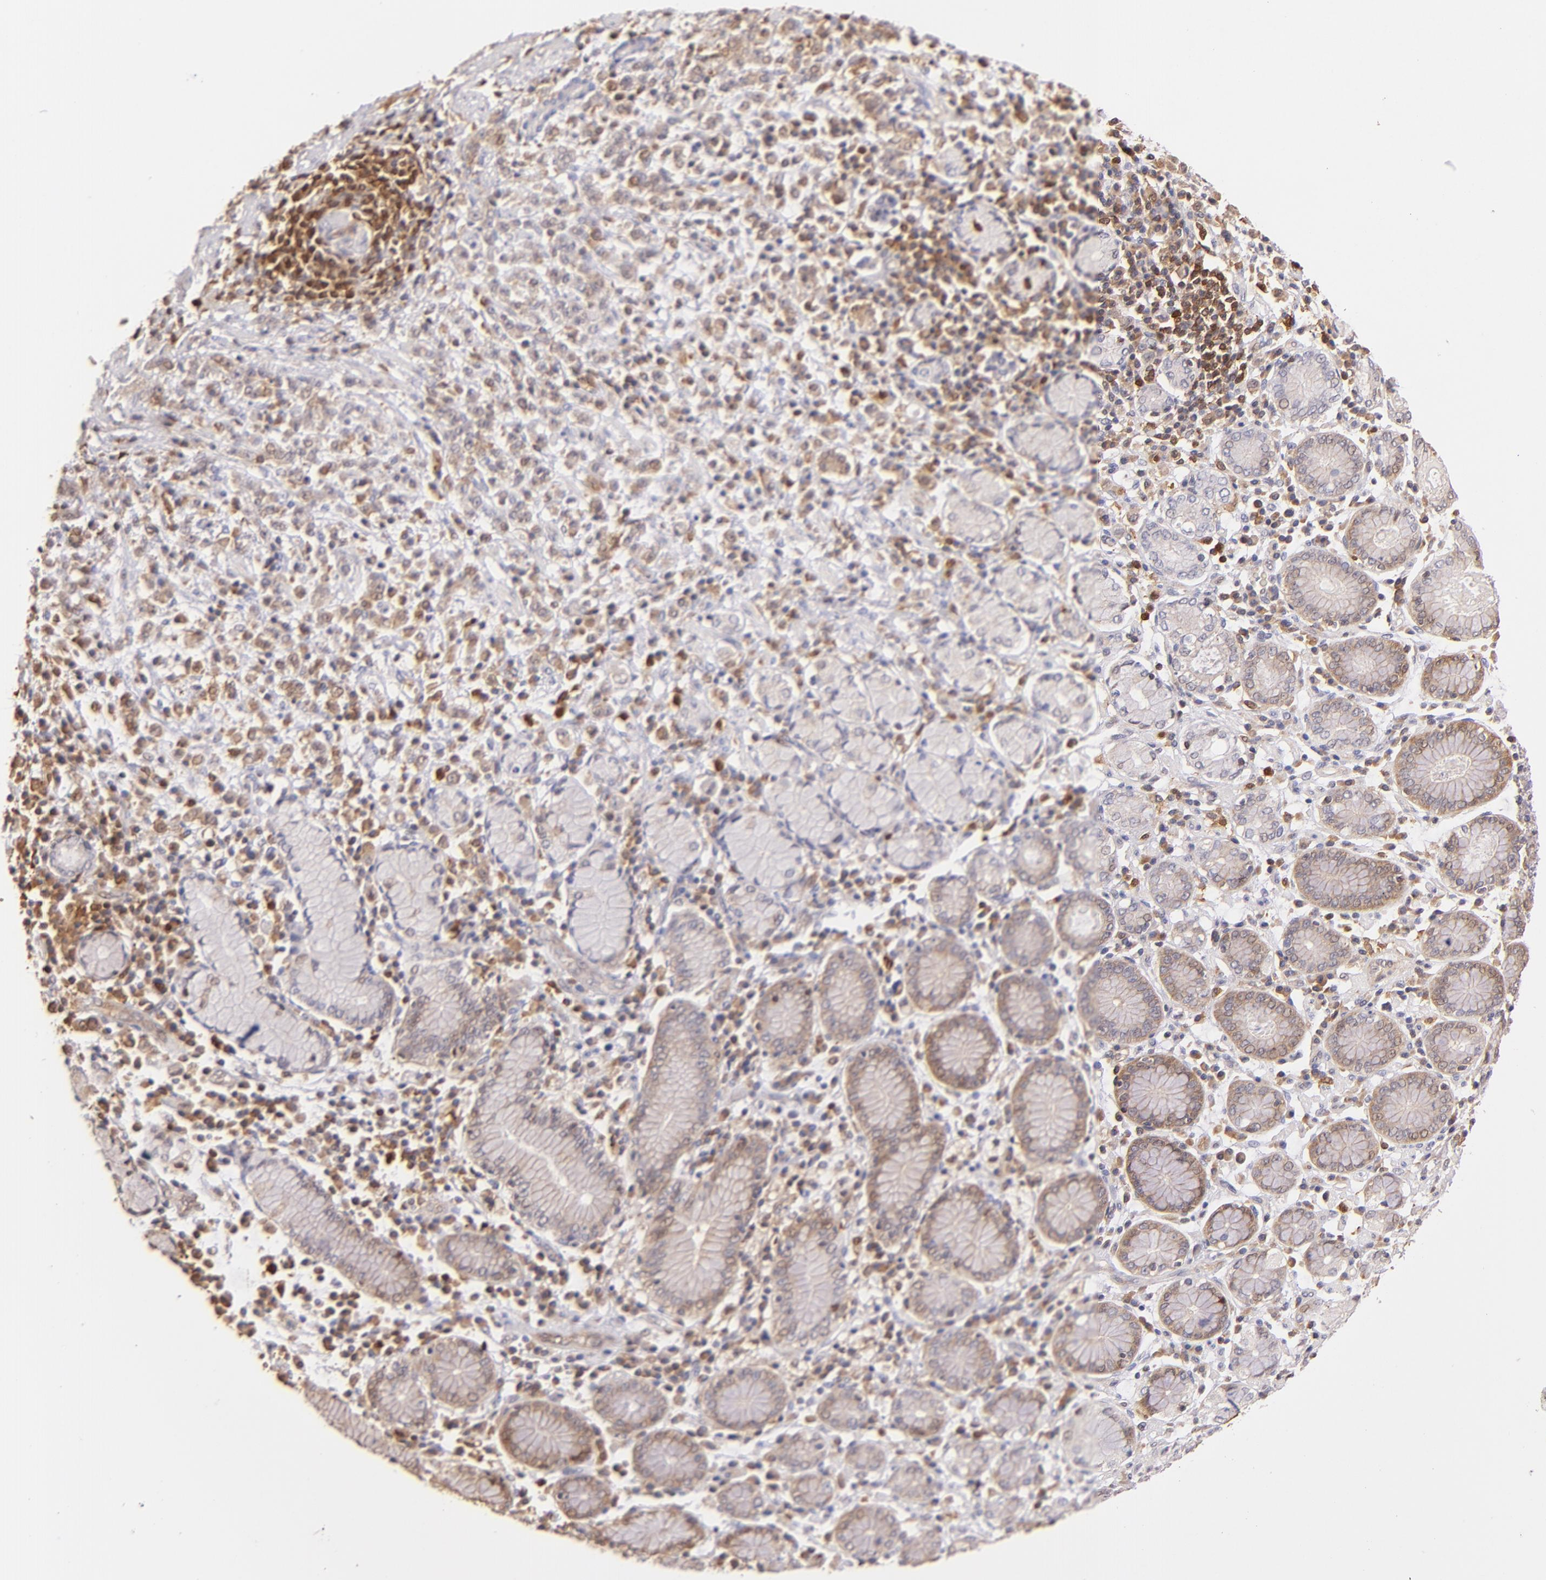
{"staining": {"intensity": "weak", "quantity": ">75%", "location": "cytoplasmic/membranous"}, "tissue": "stomach cancer", "cell_type": "Tumor cells", "image_type": "cancer", "snomed": [{"axis": "morphology", "description": "Adenocarcinoma, NOS"}, {"axis": "topography", "description": "Stomach, lower"}], "caption": "Human adenocarcinoma (stomach) stained with a brown dye displays weak cytoplasmic/membranous positive staining in about >75% of tumor cells.", "gene": "BTK", "patient": {"sex": "male", "age": 88}}